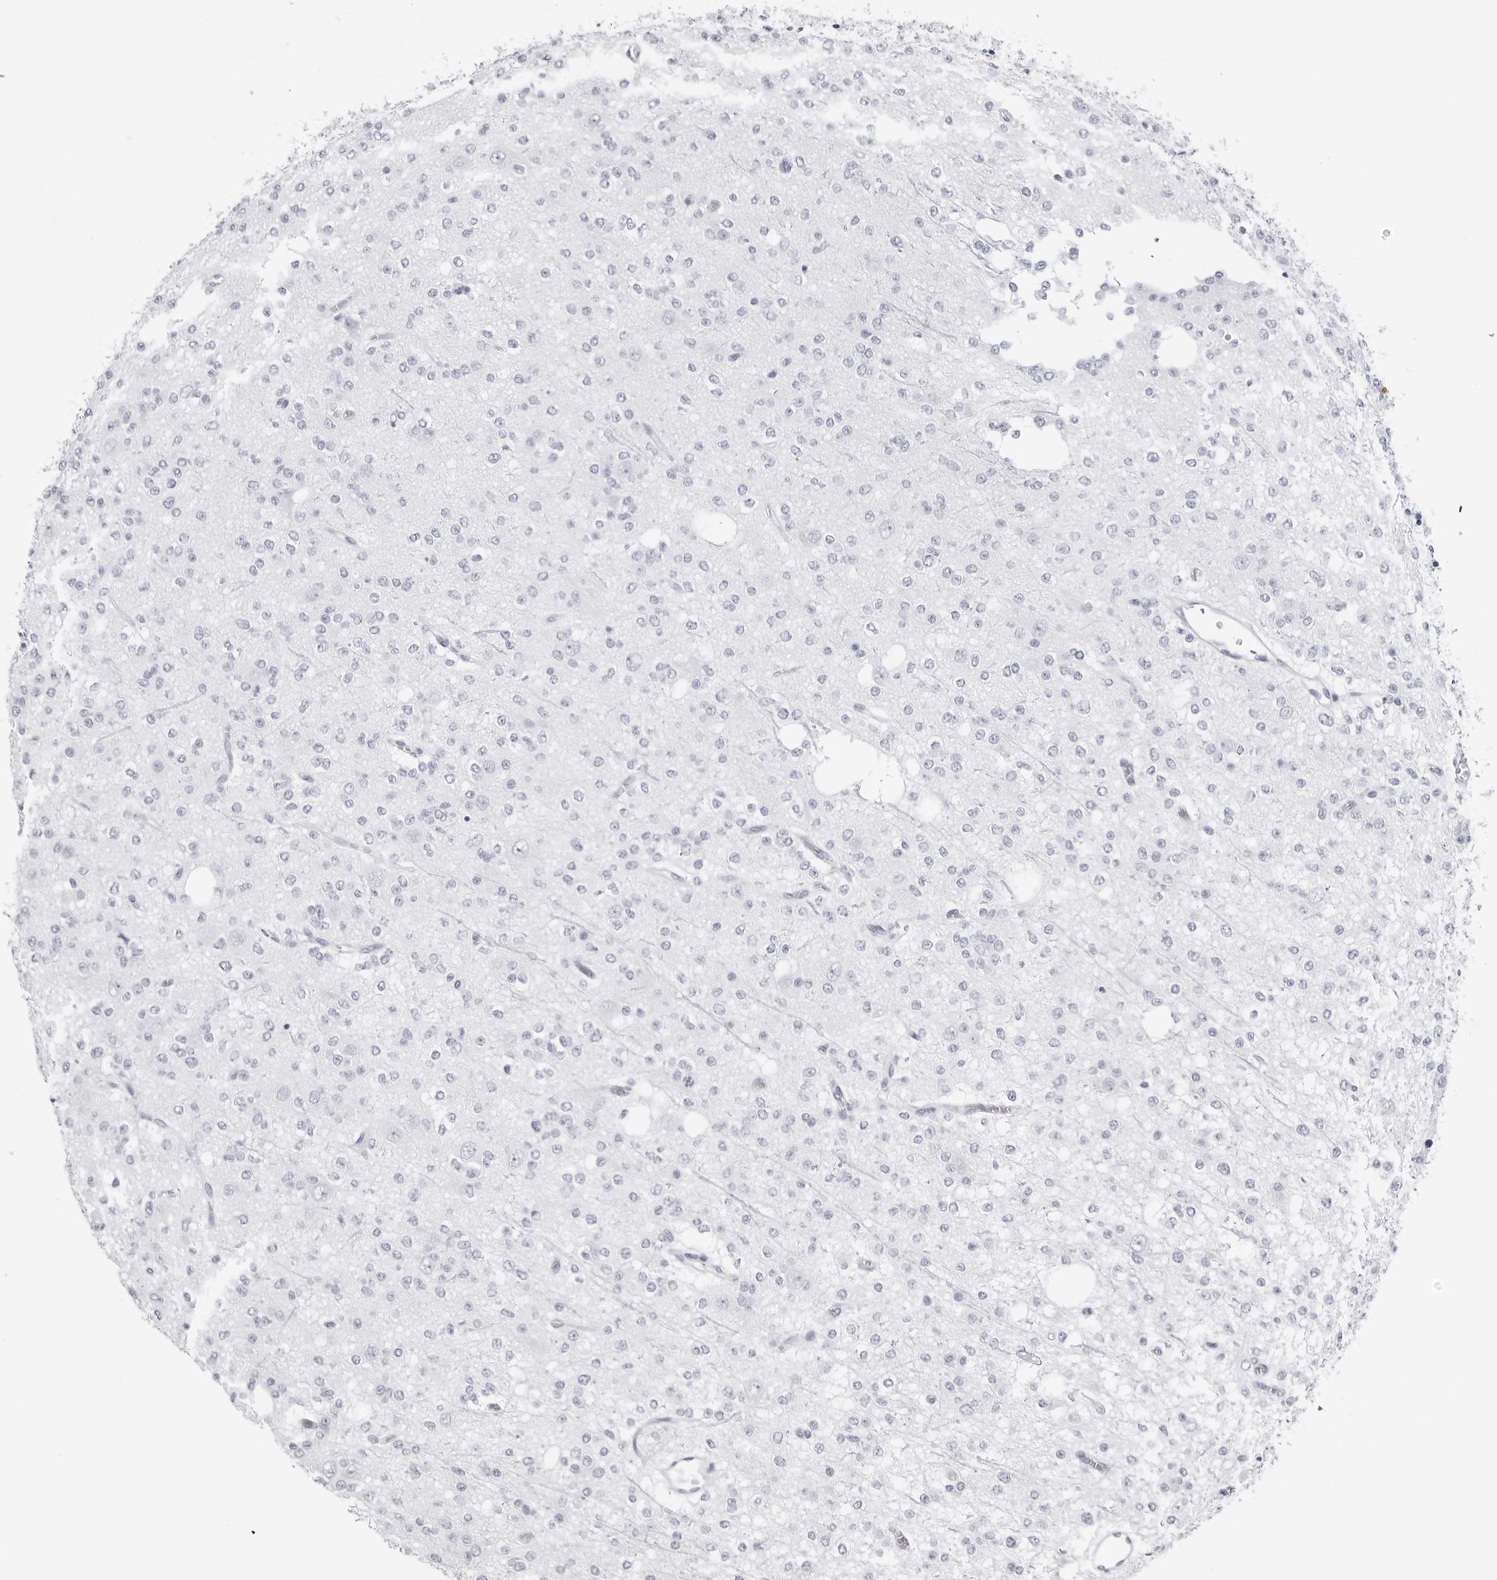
{"staining": {"intensity": "negative", "quantity": "none", "location": "none"}, "tissue": "glioma", "cell_type": "Tumor cells", "image_type": "cancer", "snomed": [{"axis": "morphology", "description": "Glioma, malignant, Low grade"}, {"axis": "topography", "description": "Brain"}], "caption": "Micrograph shows no protein expression in tumor cells of glioma tissue.", "gene": "CST2", "patient": {"sex": "male", "age": 38}}